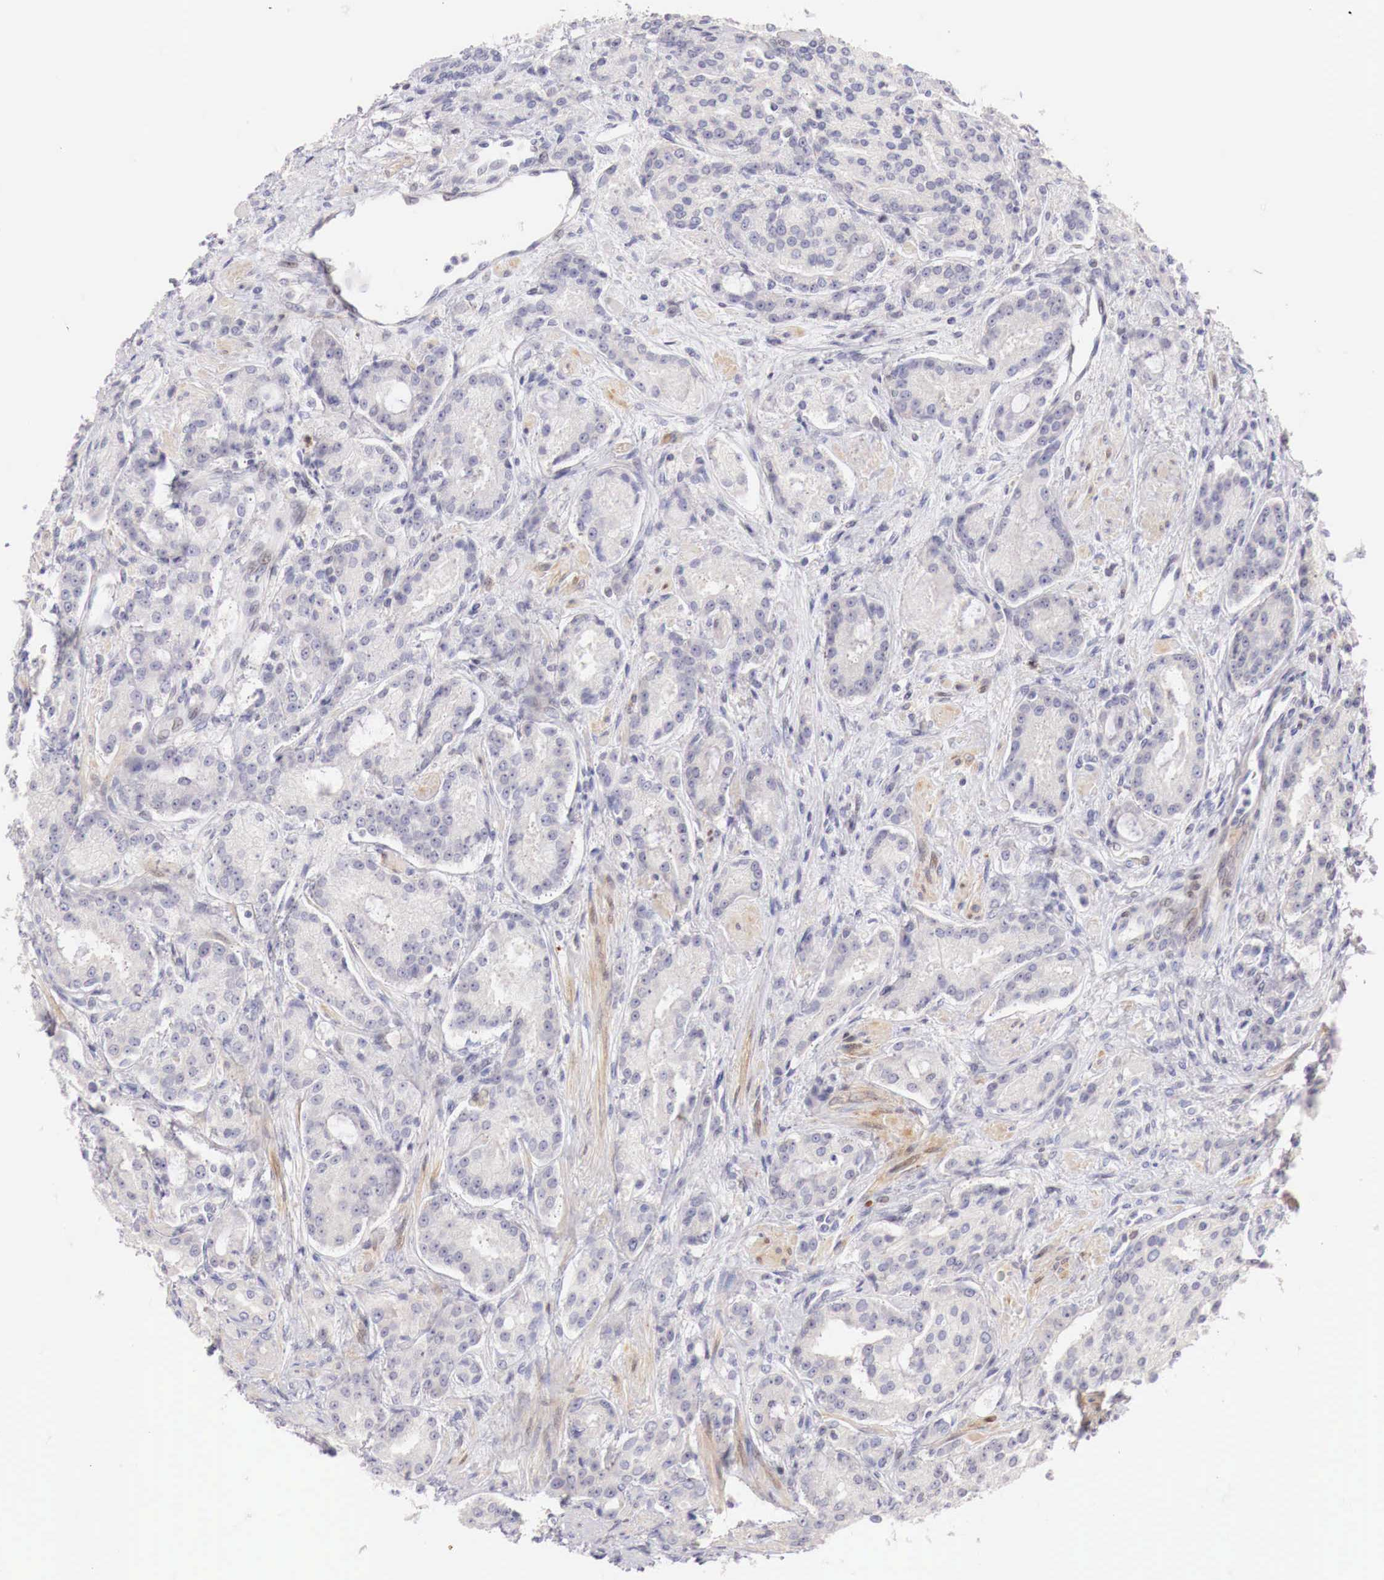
{"staining": {"intensity": "negative", "quantity": "none", "location": "none"}, "tissue": "prostate cancer", "cell_type": "Tumor cells", "image_type": "cancer", "snomed": [{"axis": "morphology", "description": "Adenocarcinoma, Medium grade"}, {"axis": "topography", "description": "Prostate"}], "caption": "This image is of prostate cancer (adenocarcinoma (medium-grade)) stained with immunohistochemistry (IHC) to label a protein in brown with the nuclei are counter-stained blue. There is no expression in tumor cells. Brightfield microscopy of immunohistochemistry (IHC) stained with DAB (3,3'-diaminobenzidine) (brown) and hematoxylin (blue), captured at high magnification.", "gene": "CLCN5", "patient": {"sex": "male", "age": 72}}